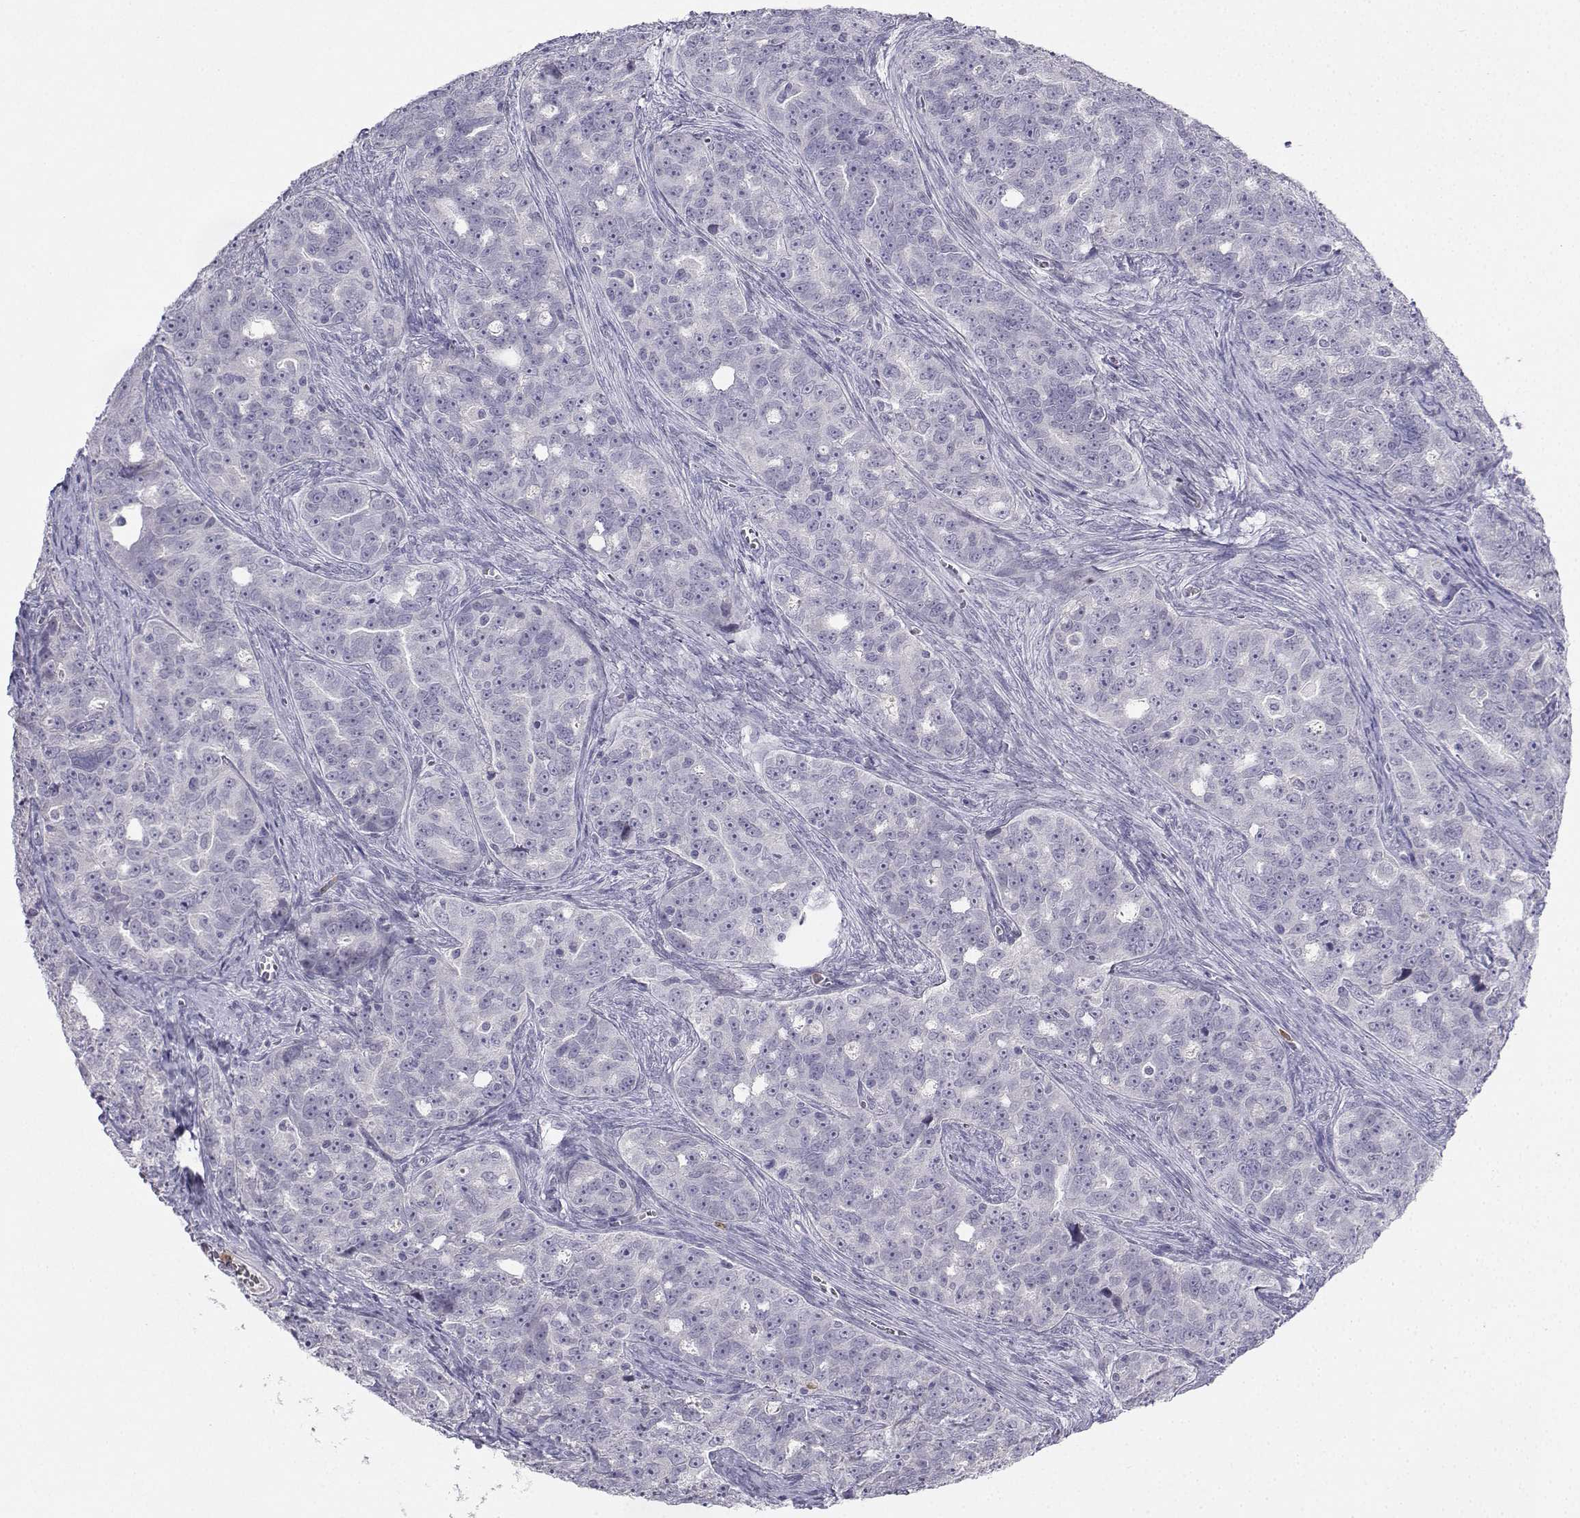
{"staining": {"intensity": "negative", "quantity": "none", "location": "none"}, "tissue": "ovarian cancer", "cell_type": "Tumor cells", "image_type": "cancer", "snomed": [{"axis": "morphology", "description": "Cystadenocarcinoma, serous, NOS"}, {"axis": "topography", "description": "Ovary"}], "caption": "Ovarian serous cystadenocarcinoma stained for a protein using immunohistochemistry demonstrates no staining tumor cells.", "gene": "CALY", "patient": {"sex": "female", "age": 51}}